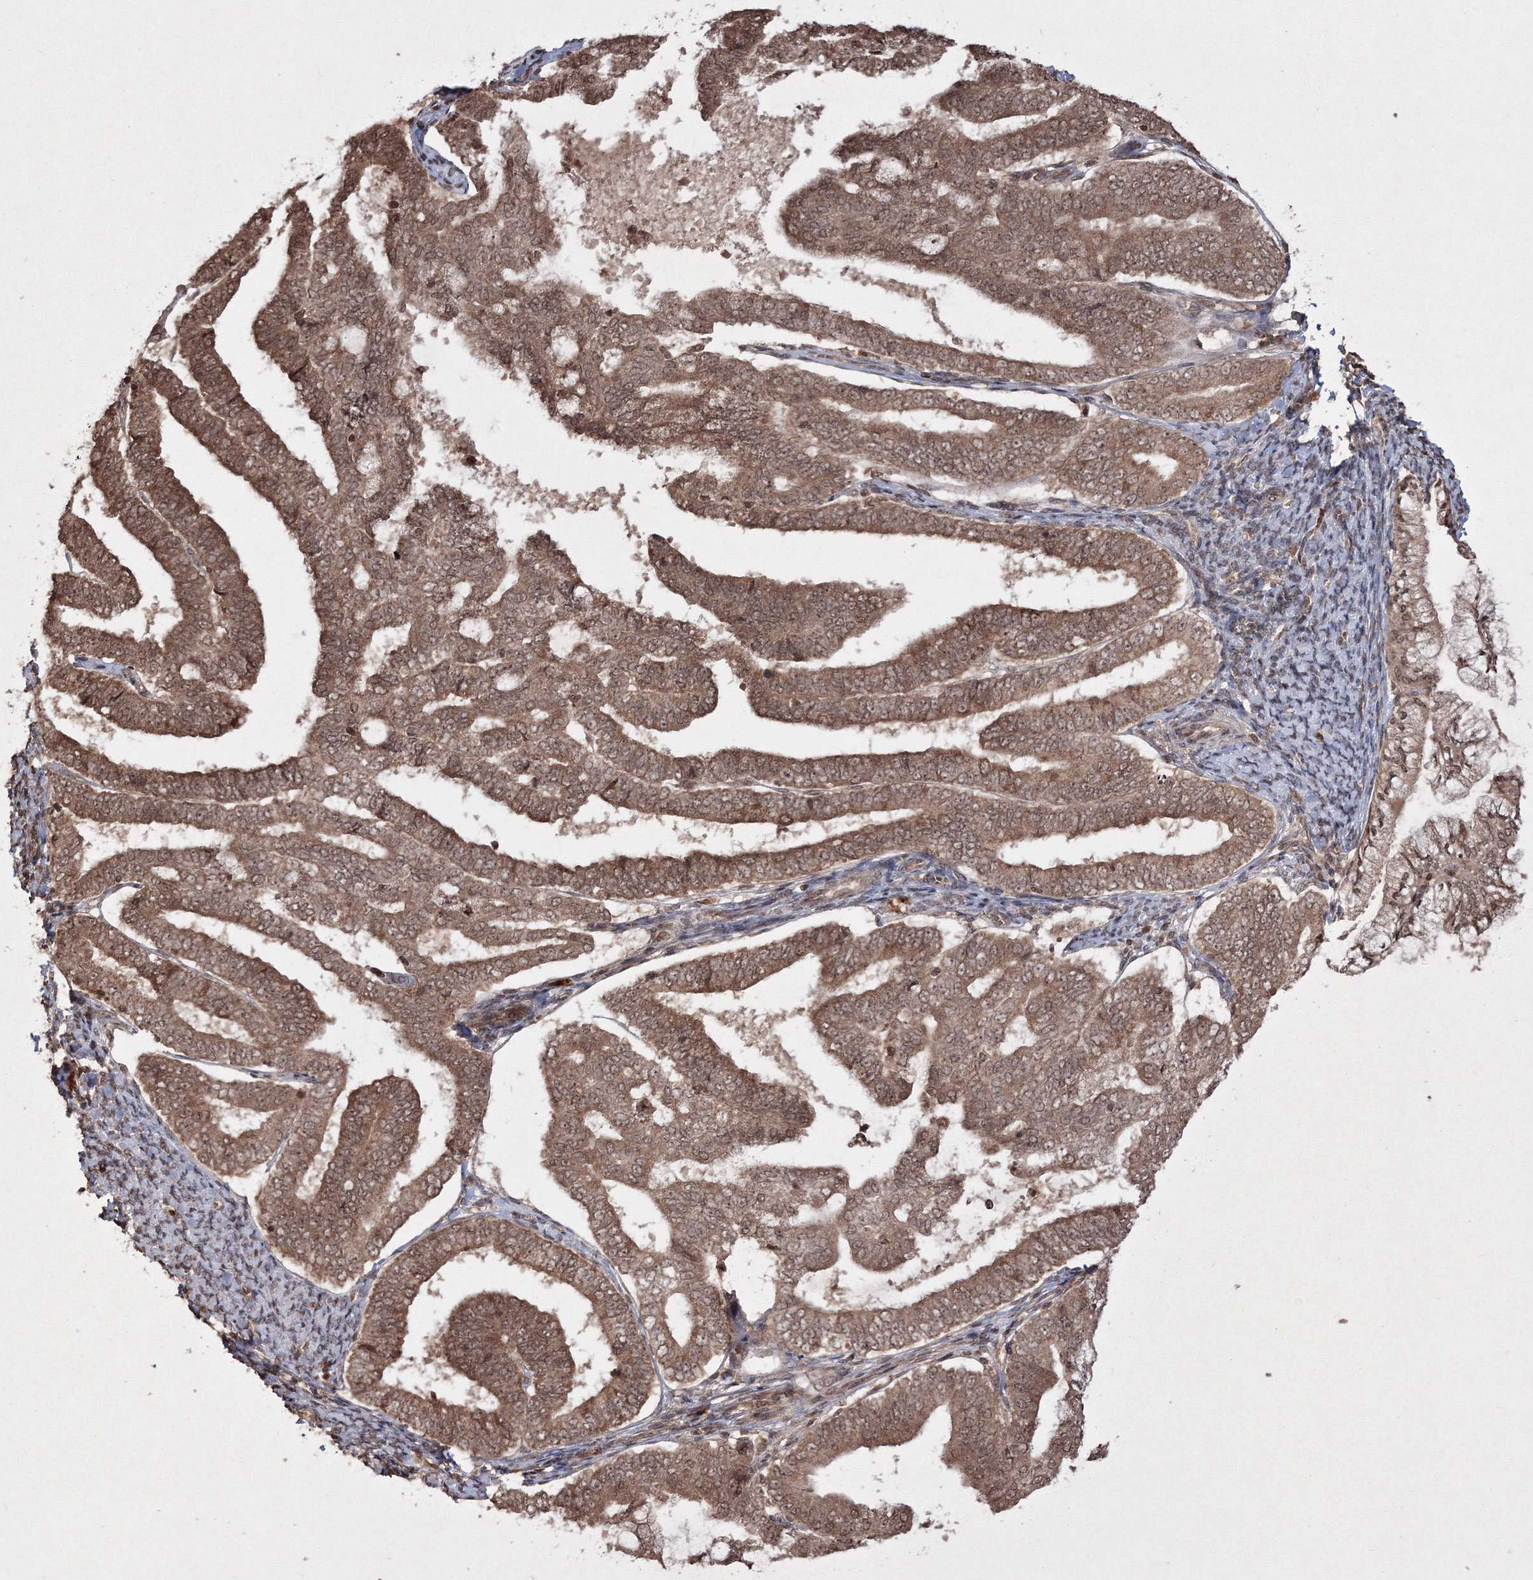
{"staining": {"intensity": "moderate", "quantity": ">75%", "location": "cytoplasmic/membranous,nuclear"}, "tissue": "endometrial cancer", "cell_type": "Tumor cells", "image_type": "cancer", "snomed": [{"axis": "morphology", "description": "Adenocarcinoma, NOS"}, {"axis": "topography", "description": "Endometrium"}], "caption": "A micrograph of endometrial adenocarcinoma stained for a protein demonstrates moderate cytoplasmic/membranous and nuclear brown staining in tumor cells. The protein of interest is shown in brown color, while the nuclei are stained blue.", "gene": "PEX13", "patient": {"sex": "female", "age": 63}}